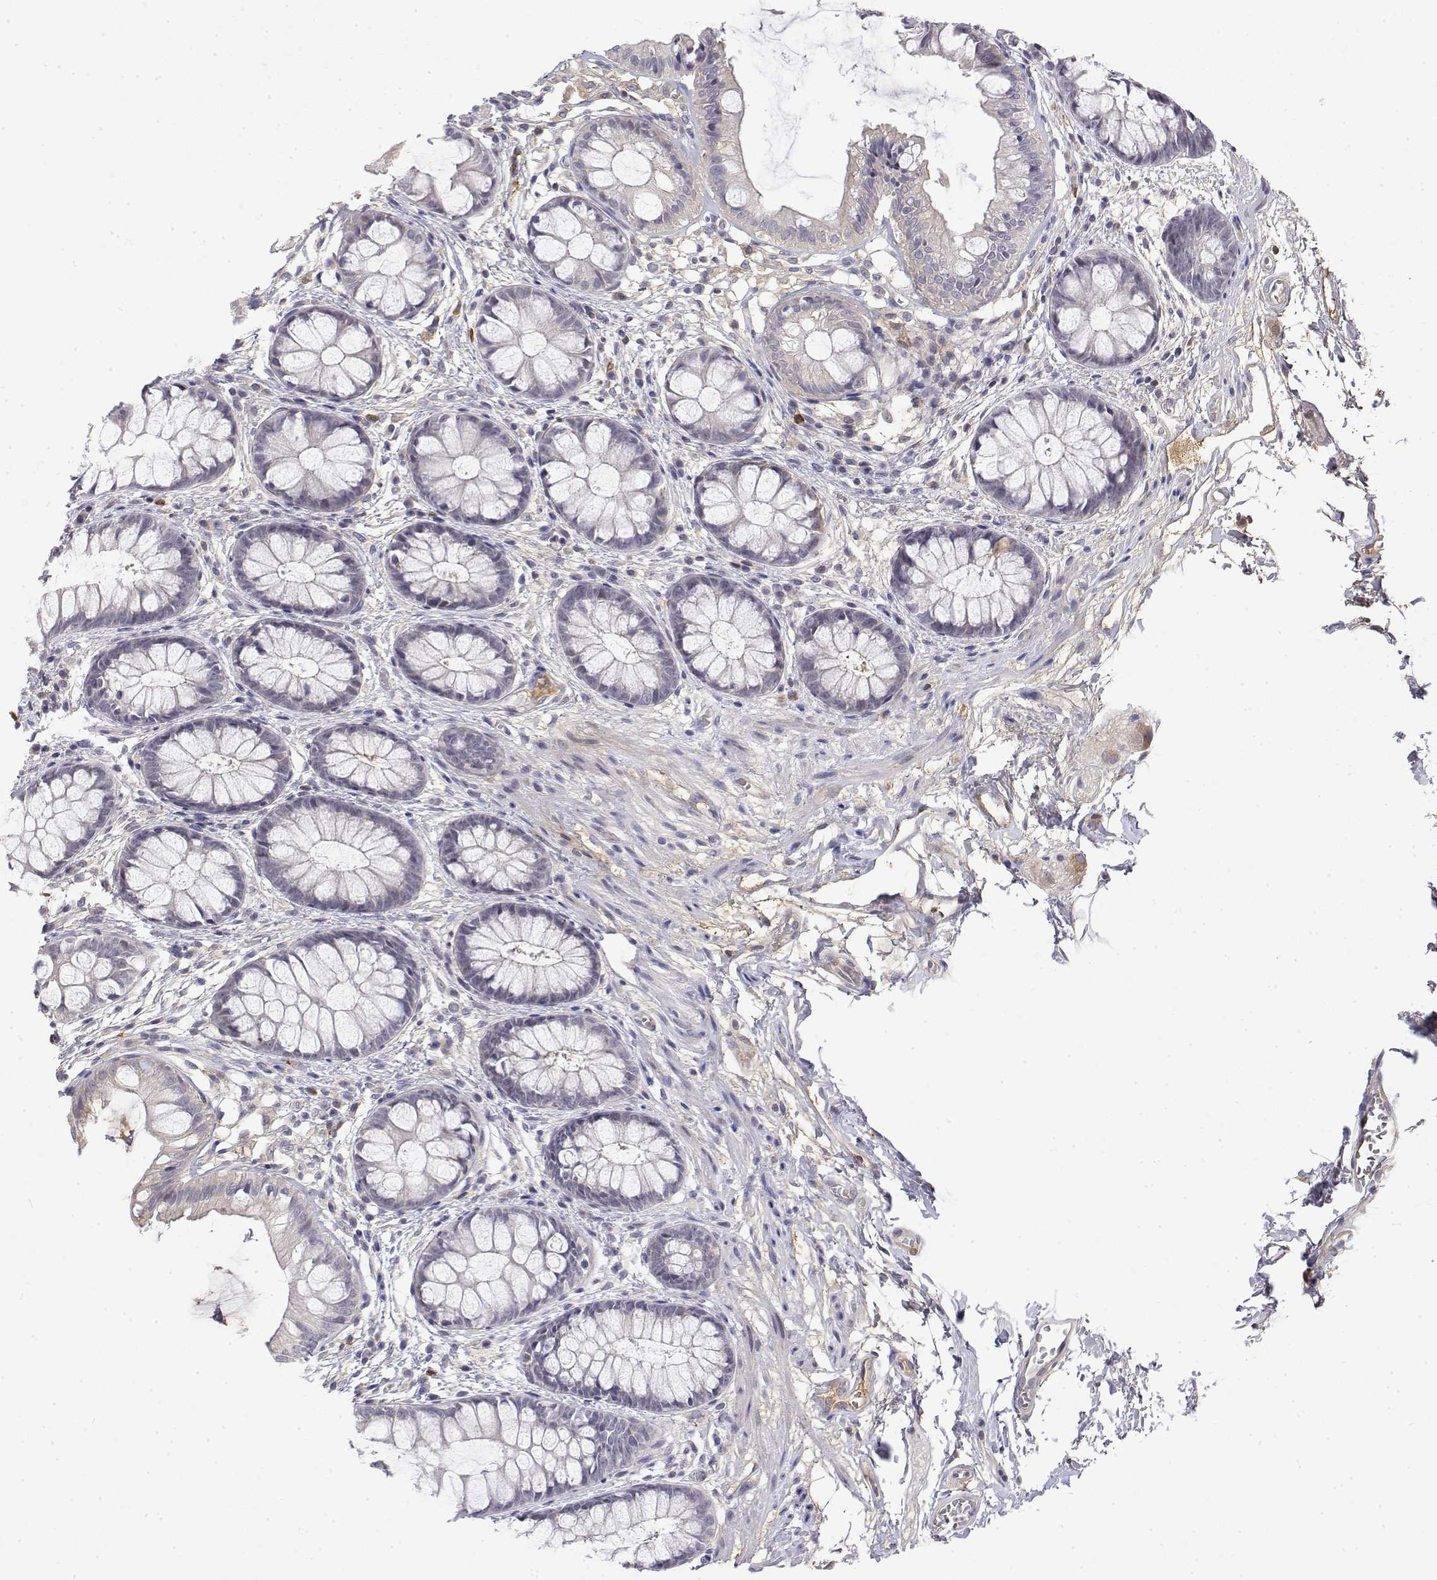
{"staining": {"intensity": "negative", "quantity": "none", "location": "none"}, "tissue": "rectum", "cell_type": "Glandular cells", "image_type": "normal", "snomed": [{"axis": "morphology", "description": "Normal tissue, NOS"}, {"axis": "topography", "description": "Rectum"}], "caption": "Unremarkable rectum was stained to show a protein in brown. There is no significant positivity in glandular cells. Brightfield microscopy of IHC stained with DAB (brown) and hematoxylin (blue), captured at high magnification.", "gene": "IGFBP4", "patient": {"sex": "female", "age": 62}}